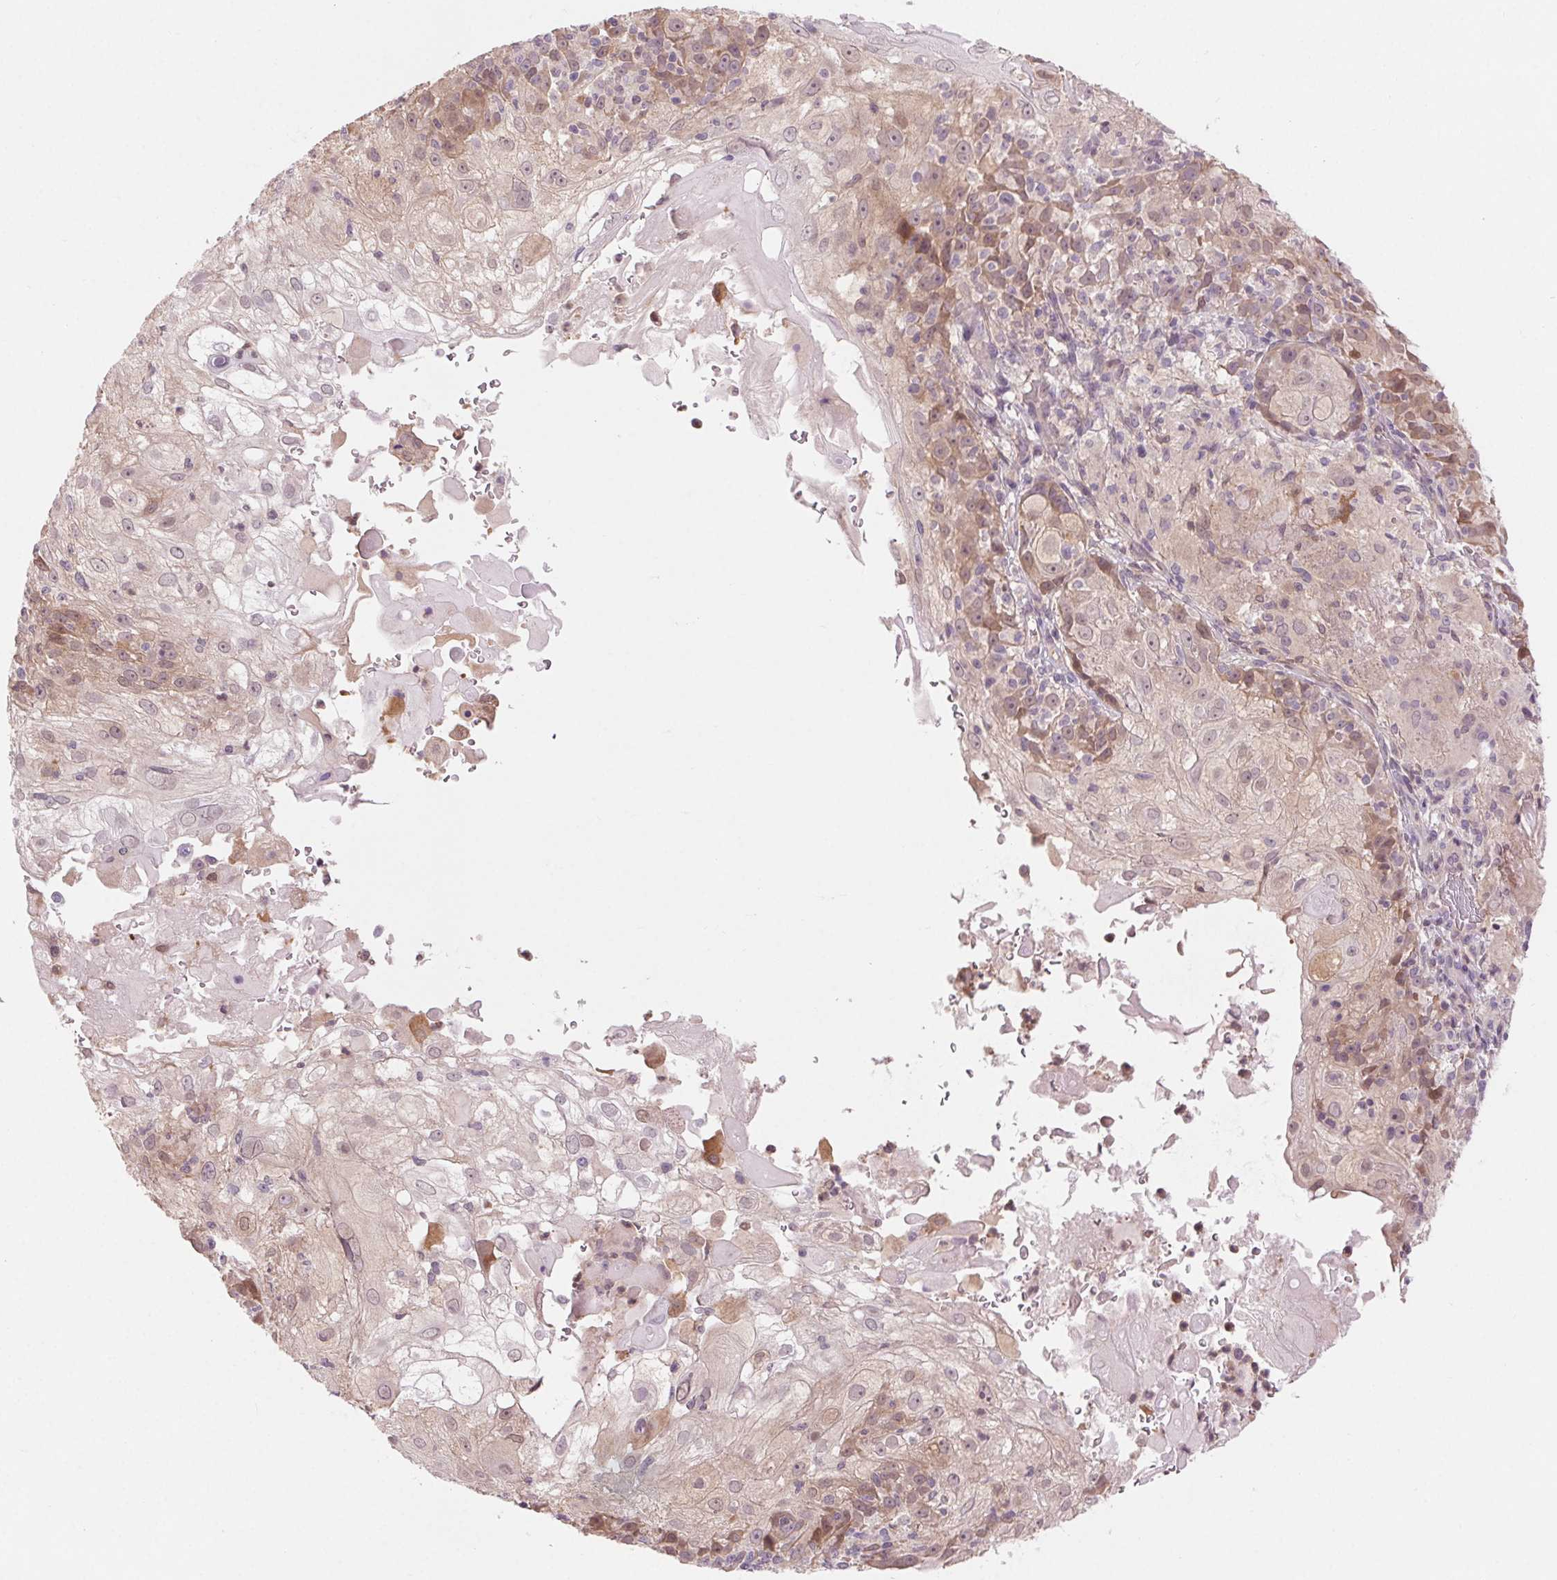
{"staining": {"intensity": "weak", "quantity": "25%-75%", "location": "cytoplasmic/membranous"}, "tissue": "skin cancer", "cell_type": "Tumor cells", "image_type": "cancer", "snomed": [{"axis": "morphology", "description": "Normal tissue, NOS"}, {"axis": "morphology", "description": "Squamous cell carcinoma, NOS"}, {"axis": "topography", "description": "Skin"}], "caption": "Brown immunohistochemical staining in human skin cancer (squamous cell carcinoma) exhibits weak cytoplasmic/membranous positivity in about 25%-75% of tumor cells. The staining was performed using DAB to visualize the protein expression in brown, while the nuclei were stained in blue with hematoxylin (Magnification: 20x).", "gene": "HHLA2", "patient": {"sex": "female", "age": 83}}